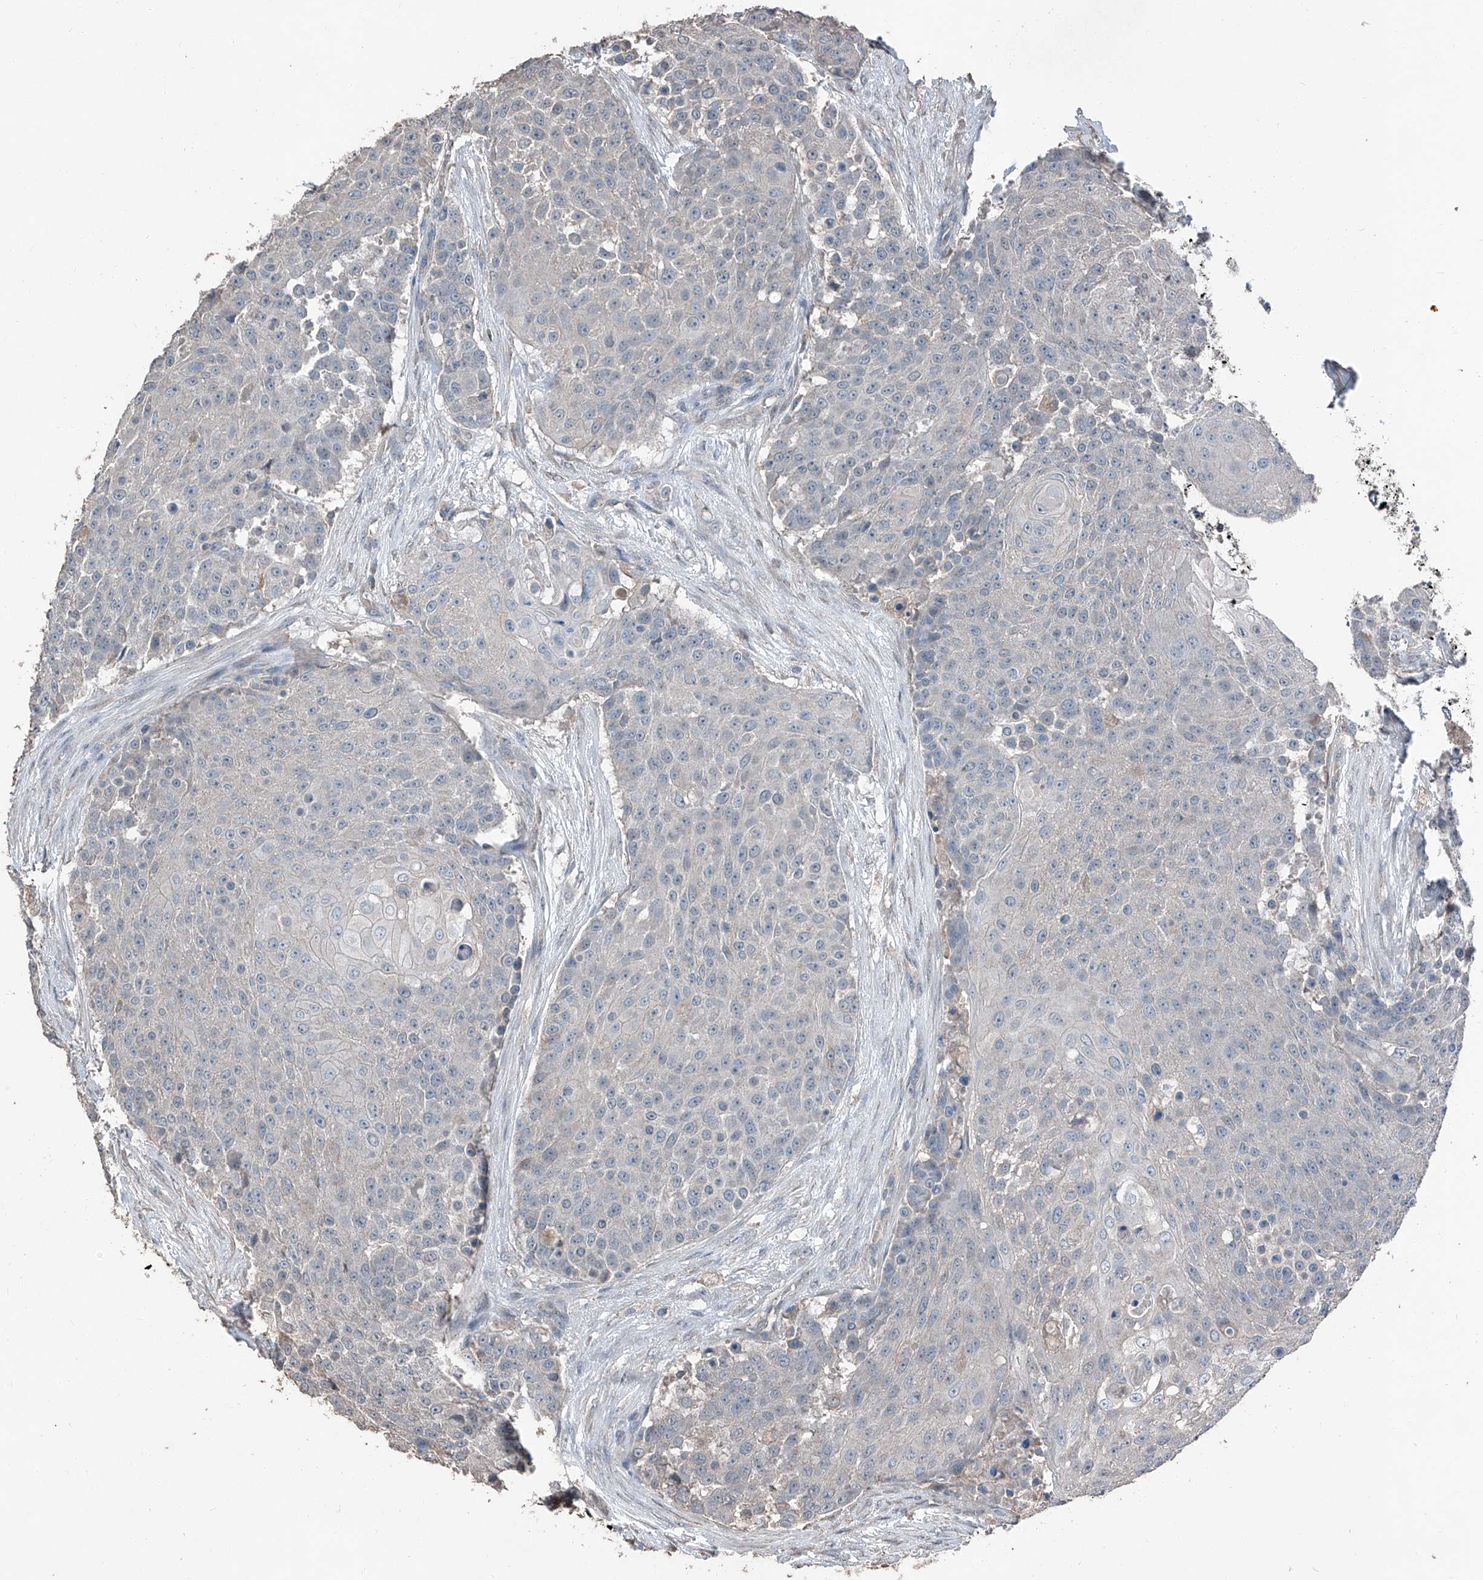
{"staining": {"intensity": "negative", "quantity": "none", "location": "none"}, "tissue": "urothelial cancer", "cell_type": "Tumor cells", "image_type": "cancer", "snomed": [{"axis": "morphology", "description": "Urothelial carcinoma, High grade"}, {"axis": "topography", "description": "Urinary bladder"}], "caption": "The micrograph reveals no significant expression in tumor cells of urothelial cancer.", "gene": "MAMLD1", "patient": {"sex": "female", "age": 63}}